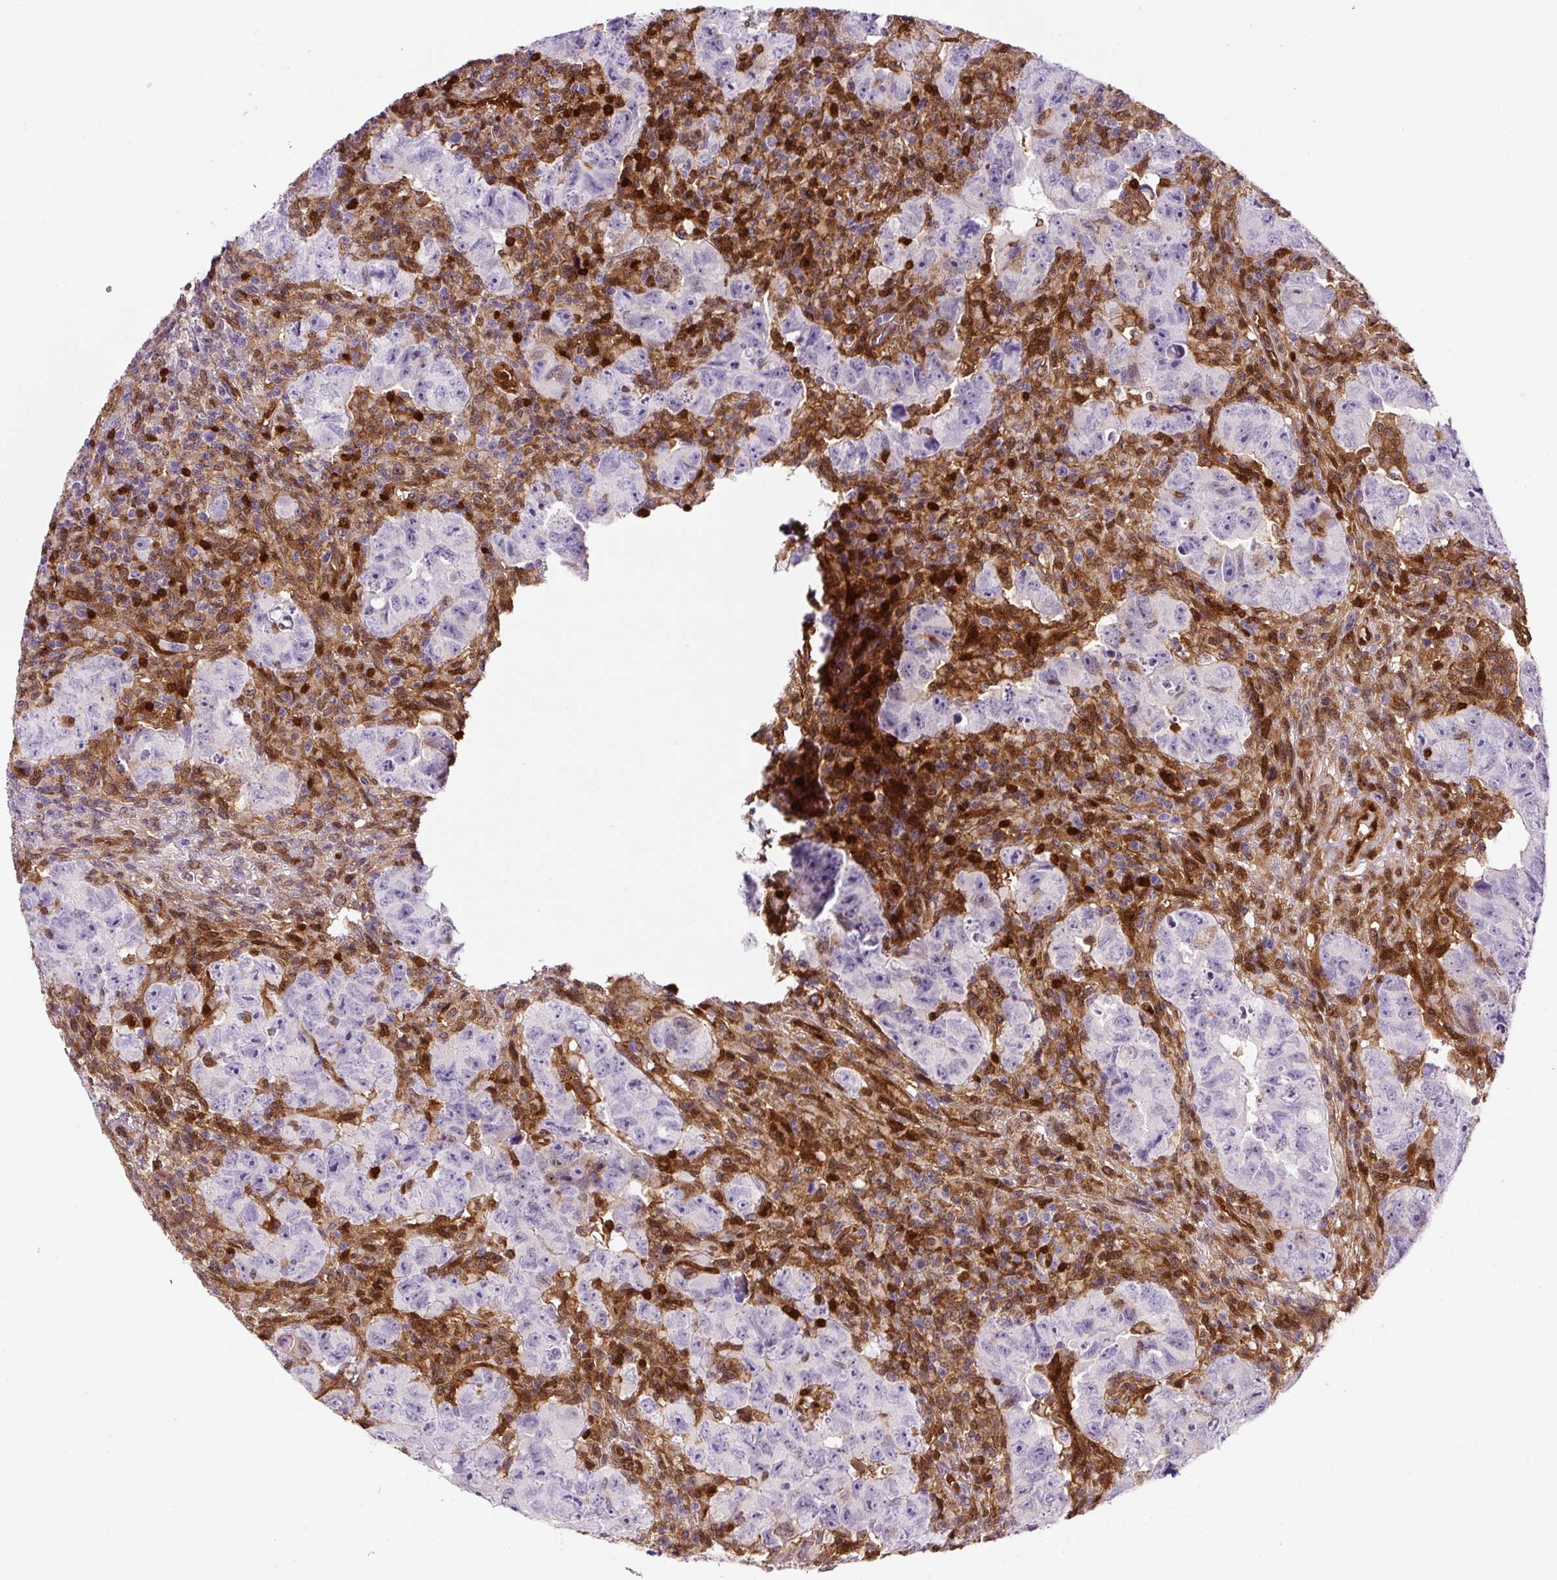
{"staining": {"intensity": "negative", "quantity": "none", "location": "none"}, "tissue": "testis cancer", "cell_type": "Tumor cells", "image_type": "cancer", "snomed": [{"axis": "morphology", "description": "Carcinoma, Embryonal, NOS"}, {"axis": "topography", "description": "Testis"}], "caption": "Immunohistochemical staining of embryonal carcinoma (testis) shows no significant positivity in tumor cells.", "gene": "ANXA1", "patient": {"sex": "male", "age": 24}}